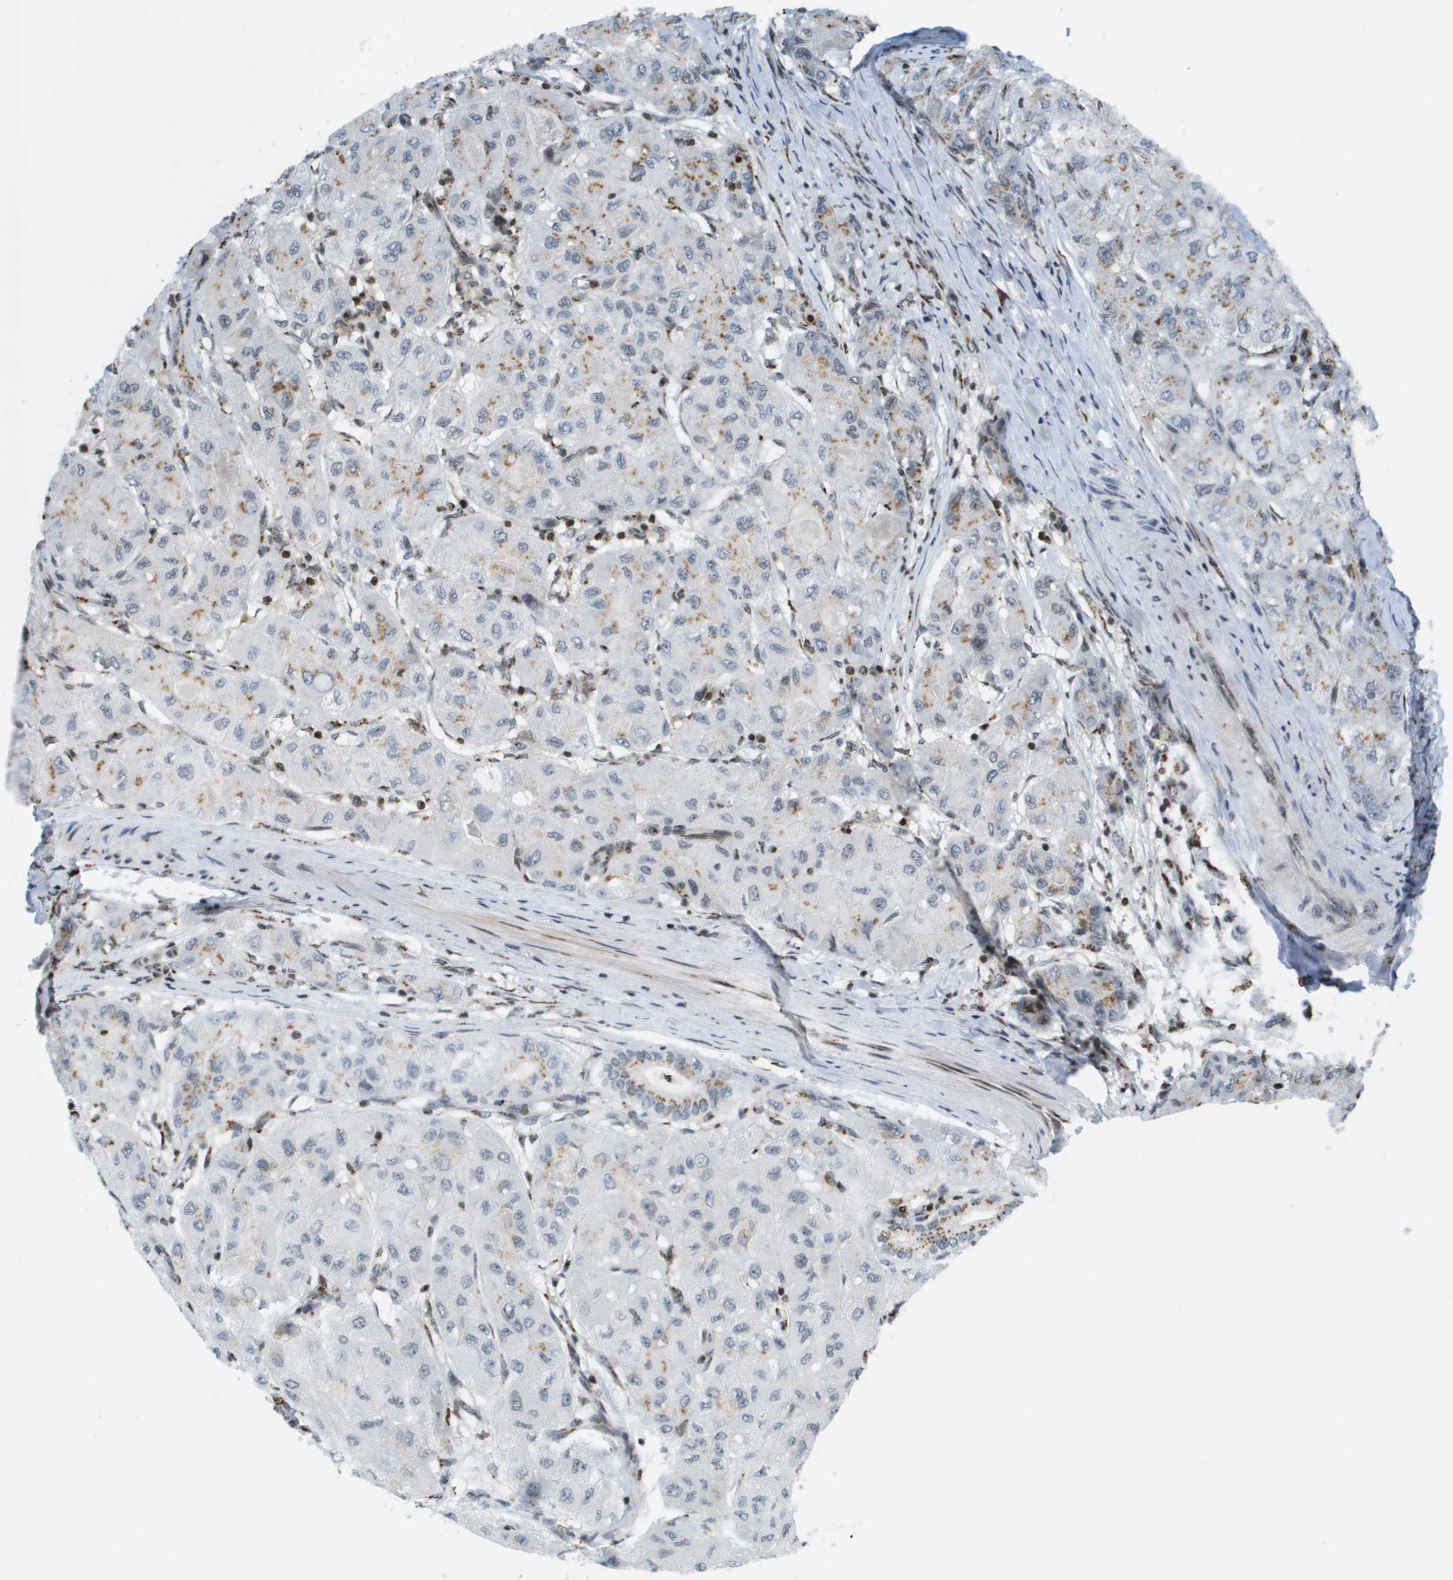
{"staining": {"intensity": "moderate", "quantity": "<25%", "location": "cytoplasmic/membranous"}, "tissue": "liver cancer", "cell_type": "Tumor cells", "image_type": "cancer", "snomed": [{"axis": "morphology", "description": "Carcinoma, Hepatocellular, NOS"}, {"axis": "topography", "description": "Liver"}], "caption": "Moderate cytoplasmic/membranous protein positivity is seen in approximately <25% of tumor cells in liver hepatocellular carcinoma.", "gene": "EVC", "patient": {"sex": "male", "age": 80}}